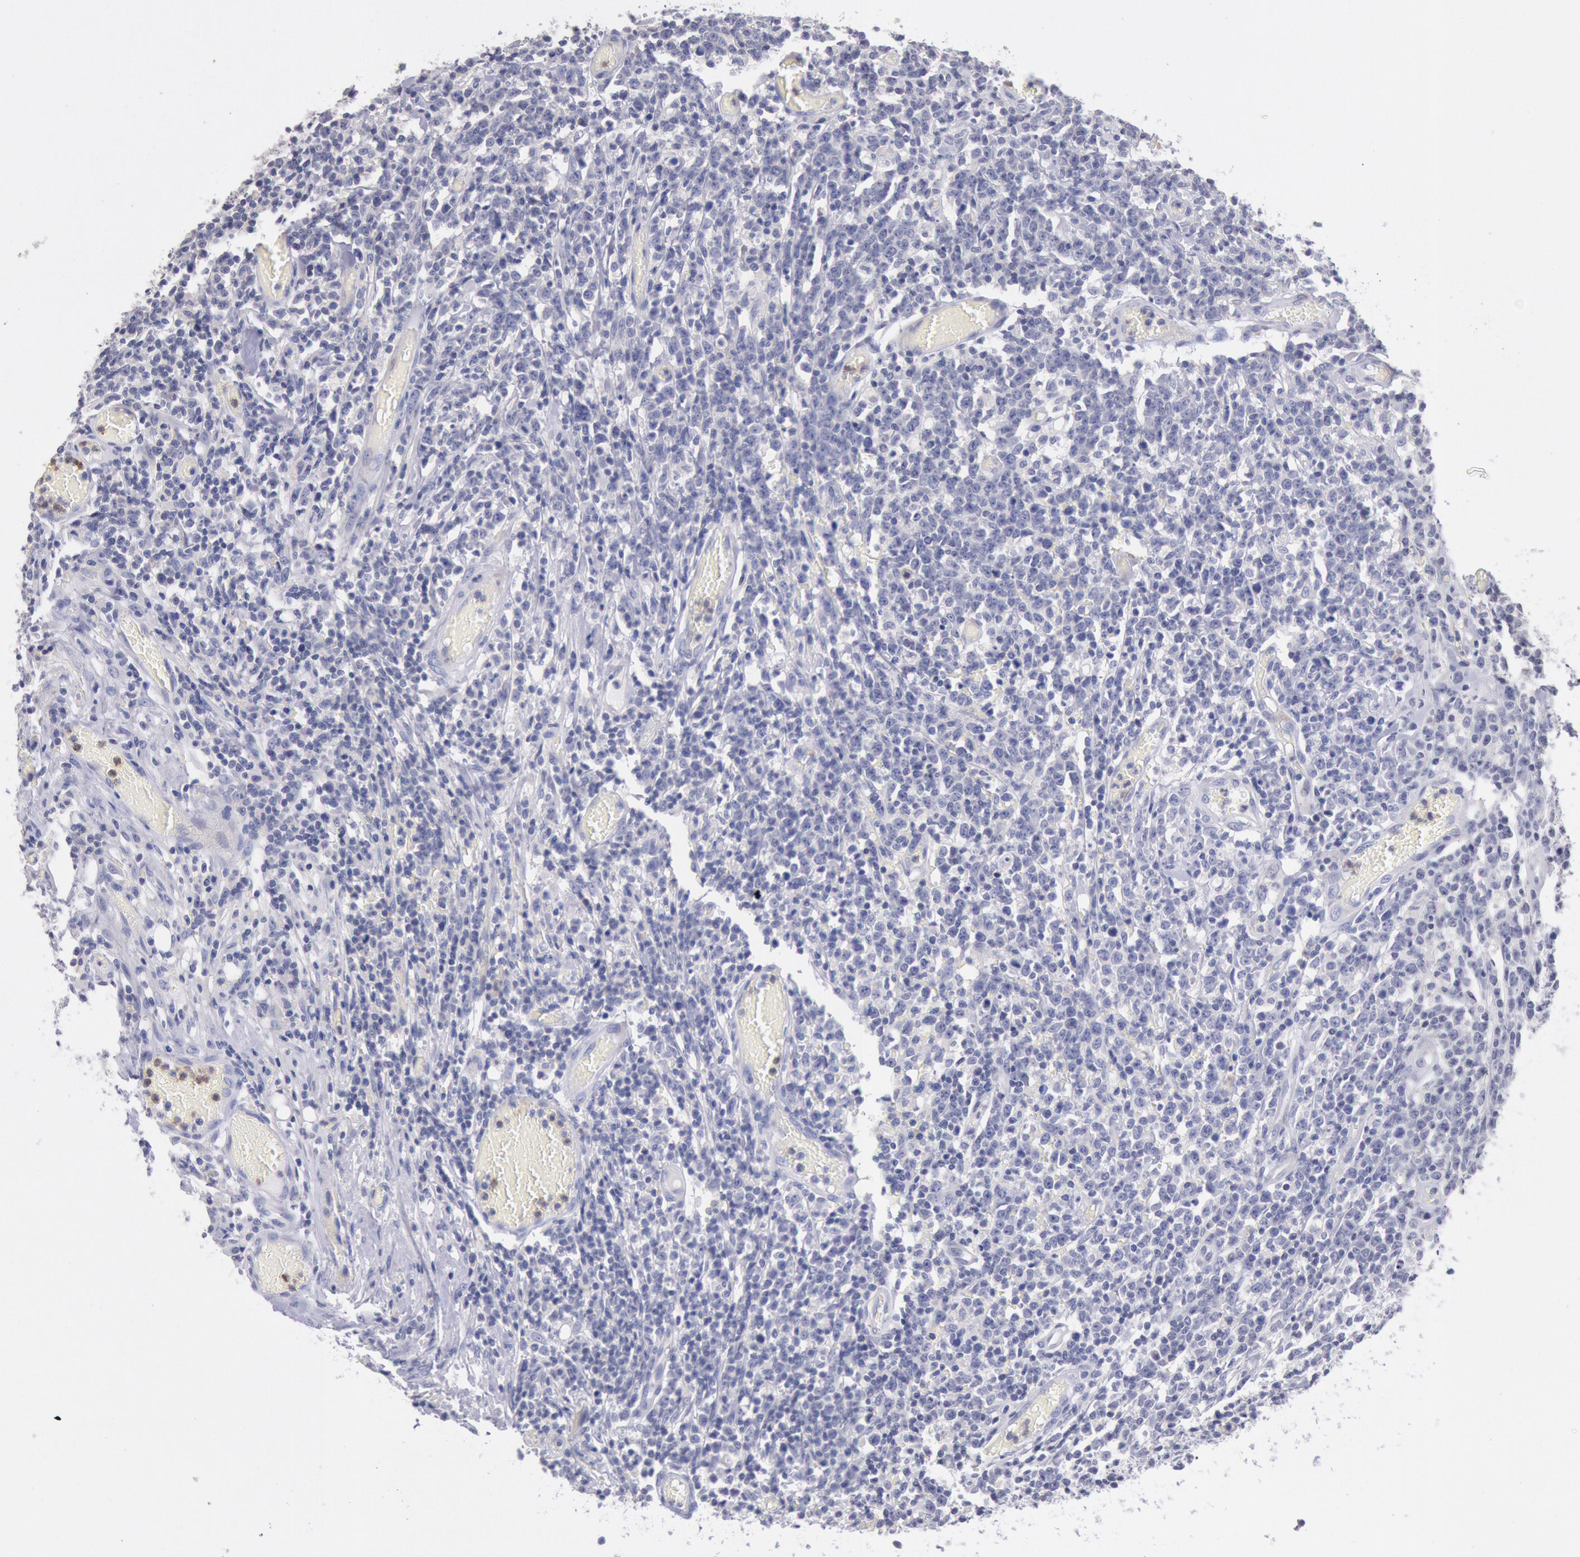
{"staining": {"intensity": "negative", "quantity": "none", "location": "none"}, "tissue": "lymphoma", "cell_type": "Tumor cells", "image_type": "cancer", "snomed": [{"axis": "morphology", "description": "Malignant lymphoma, non-Hodgkin's type, High grade"}, {"axis": "topography", "description": "Colon"}], "caption": "Lymphoma was stained to show a protein in brown. There is no significant expression in tumor cells.", "gene": "GAL3ST1", "patient": {"sex": "male", "age": 82}}